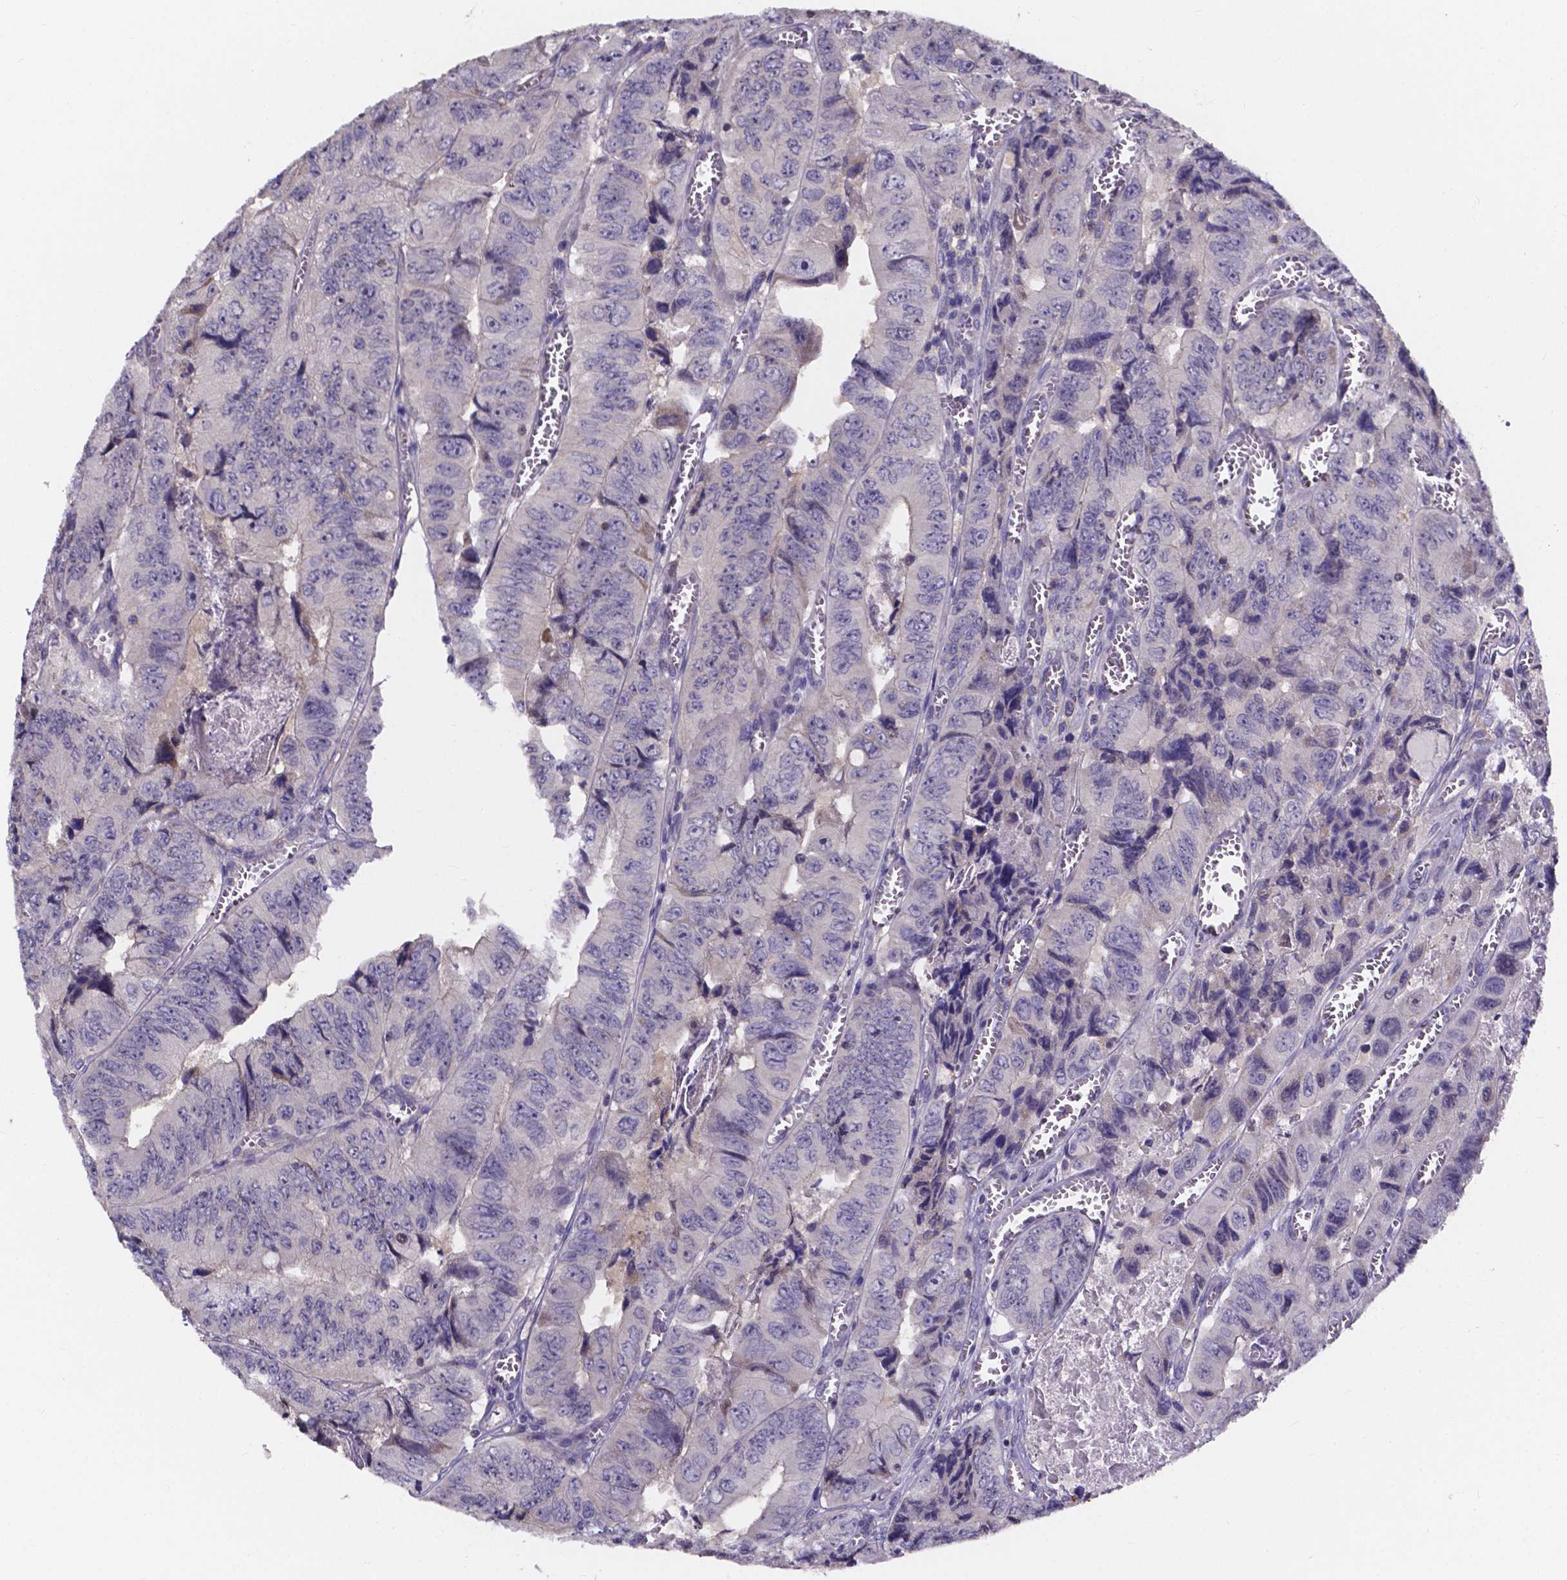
{"staining": {"intensity": "negative", "quantity": "none", "location": "none"}, "tissue": "colorectal cancer", "cell_type": "Tumor cells", "image_type": "cancer", "snomed": [{"axis": "morphology", "description": "Adenocarcinoma, NOS"}, {"axis": "topography", "description": "Colon"}], "caption": "High magnification brightfield microscopy of adenocarcinoma (colorectal) stained with DAB (brown) and counterstained with hematoxylin (blue): tumor cells show no significant staining.", "gene": "SPOCD1", "patient": {"sex": "female", "age": 84}}